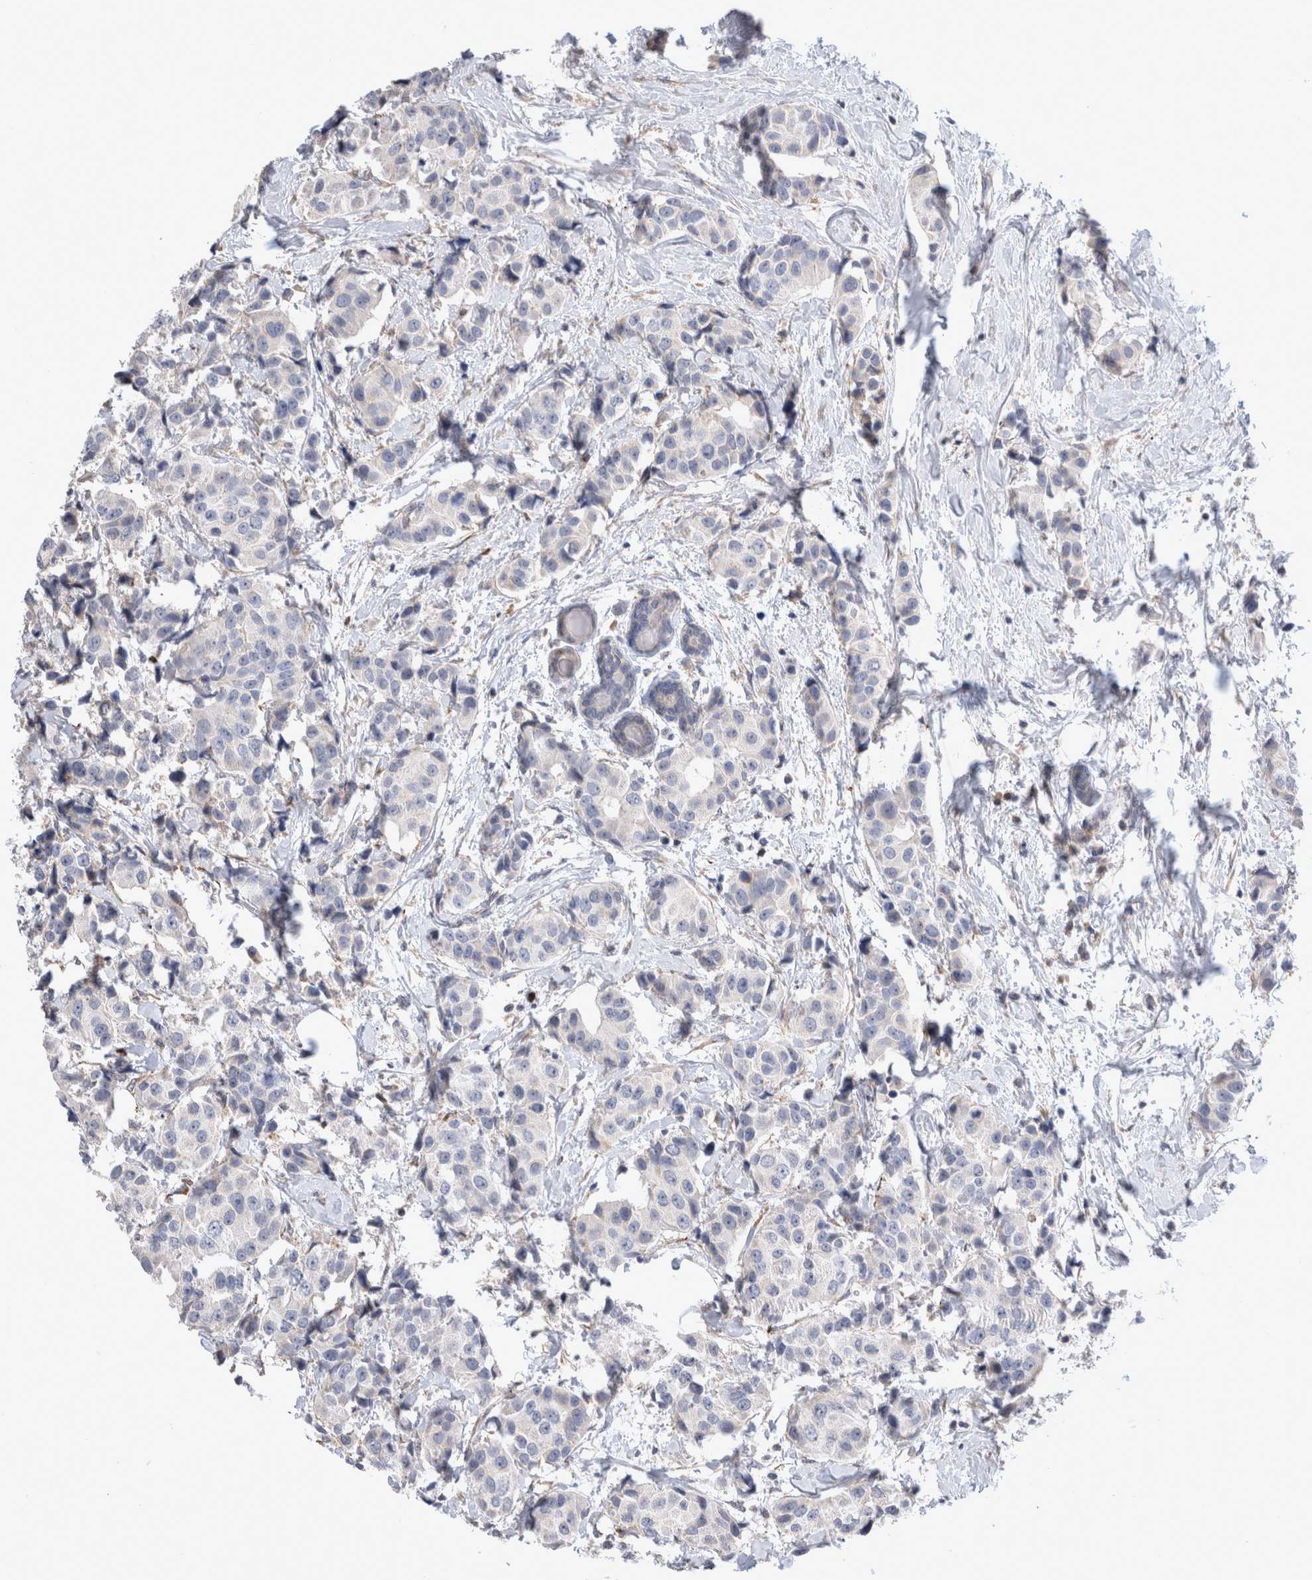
{"staining": {"intensity": "negative", "quantity": "none", "location": "none"}, "tissue": "breast cancer", "cell_type": "Tumor cells", "image_type": "cancer", "snomed": [{"axis": "morphology", "description": "Normal tissue, NOS"}, {"axis": "morphology", "description": "Duct carcinoma"}, {"axis": "topography", "description": "Breast"}], "caption": "This histopathology image is of infiltrating ductal carcinoma (breast) stained with immunohistochemistry (IHC) to label a protein in brown with the nuclei are counter-stained blue. There is no positivity in tumor cells.", "gene": "TRMT9B", "patient": {"sex": "female", "age": 39}}